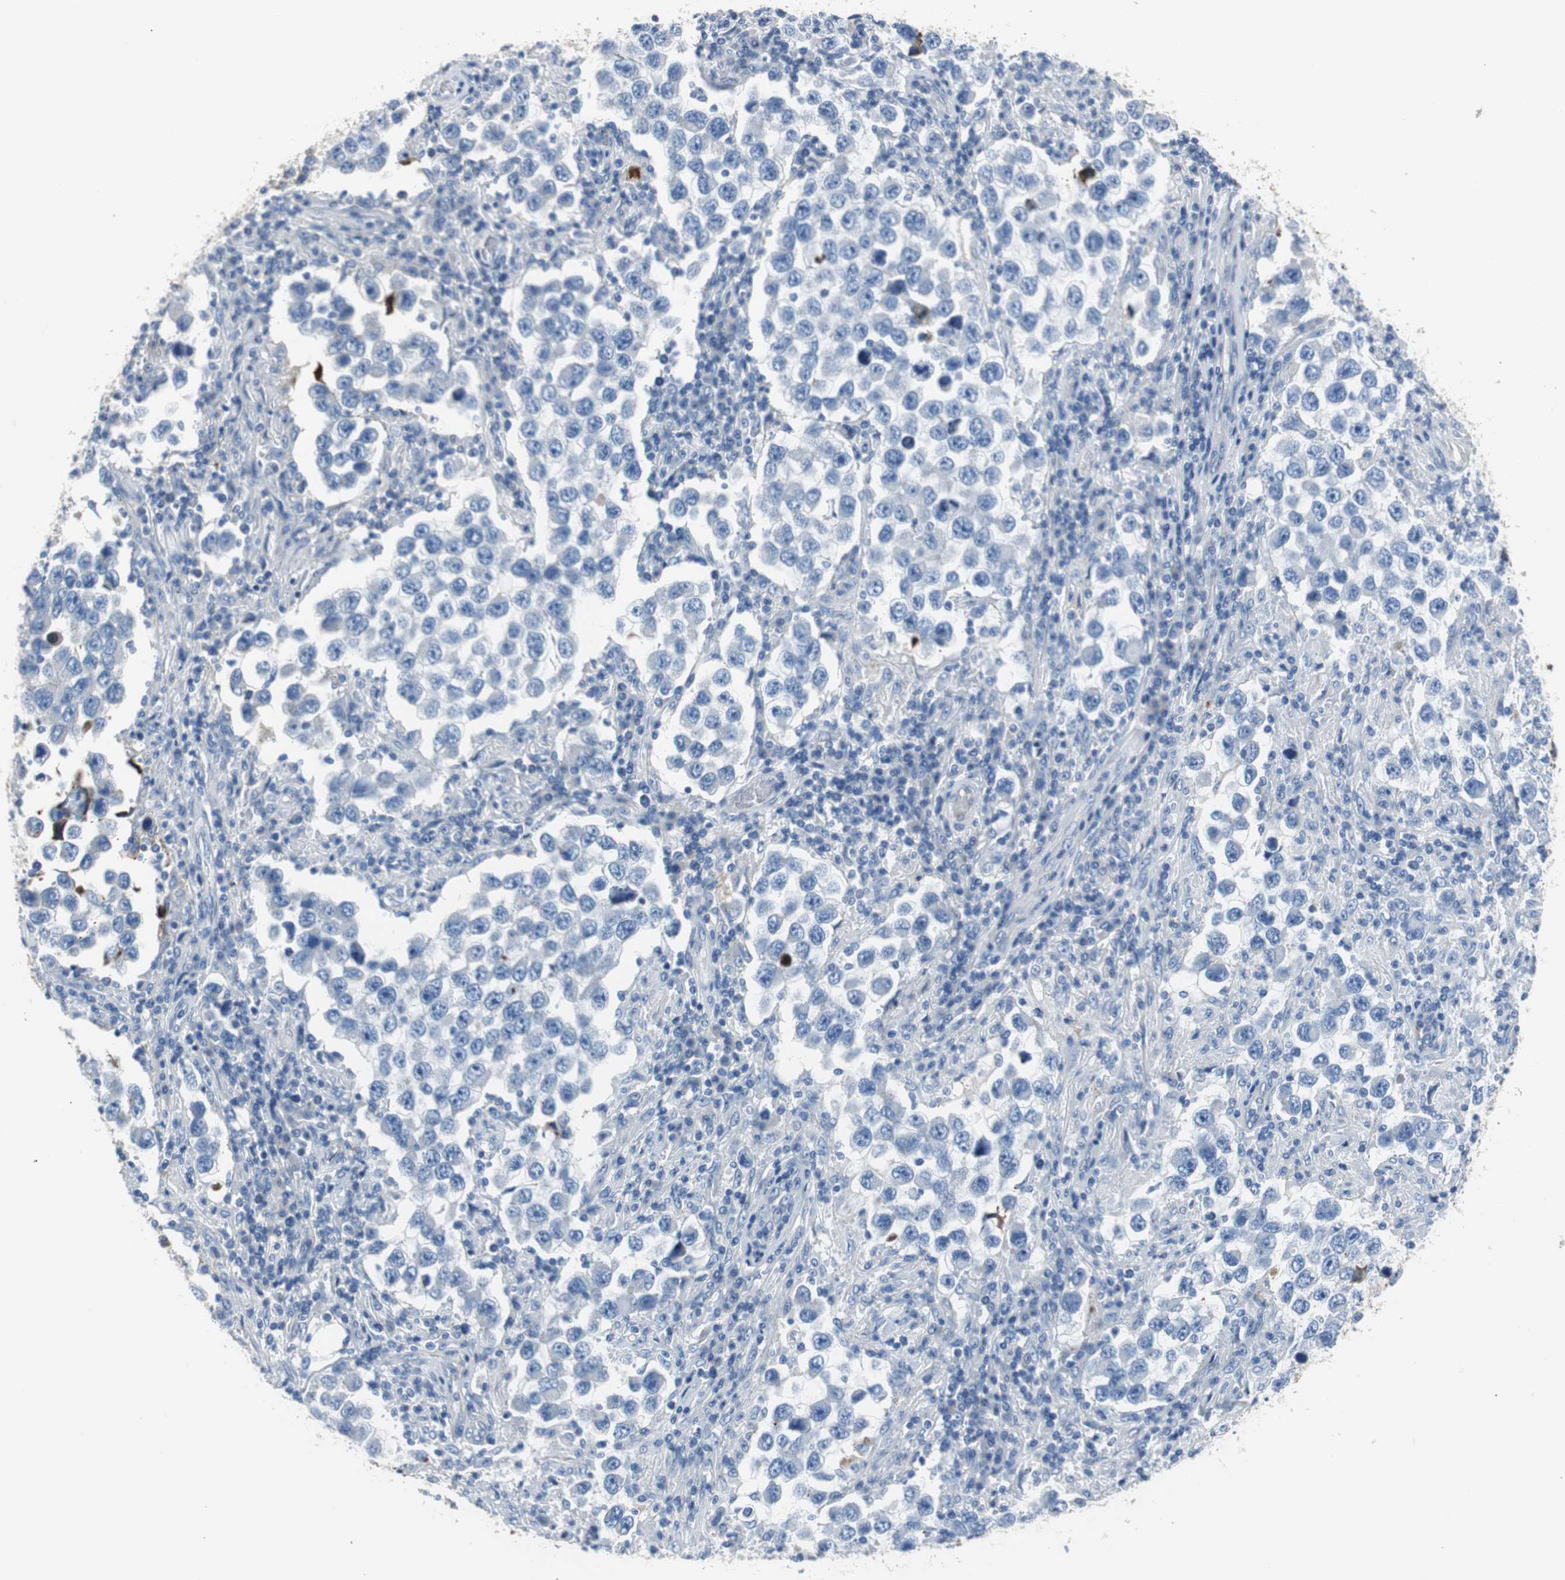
{"staining": {"intensity": "strong", "quantity": "<25%", "location": "cytoplasmic/membranous"}, "tissue": "testis cancer", "cell_type": "Tumor cells", "image_type": "cancer", "snomed": [{"axis": "morphology", "description": "Carcinoma, Embryonal, NOS"}, {"axis": "topography", "description": "Testis"}], "caption": "Immunohistochemistry (IHC) micrograph of testis embryonal carcinoma stained for a protein (brown), which shows medium levels of strong cytoplasmic/membranous positivity in about <25% of tumor cells.", "gene": "APCS", "patient": {"sex": "male", "age": 21}}